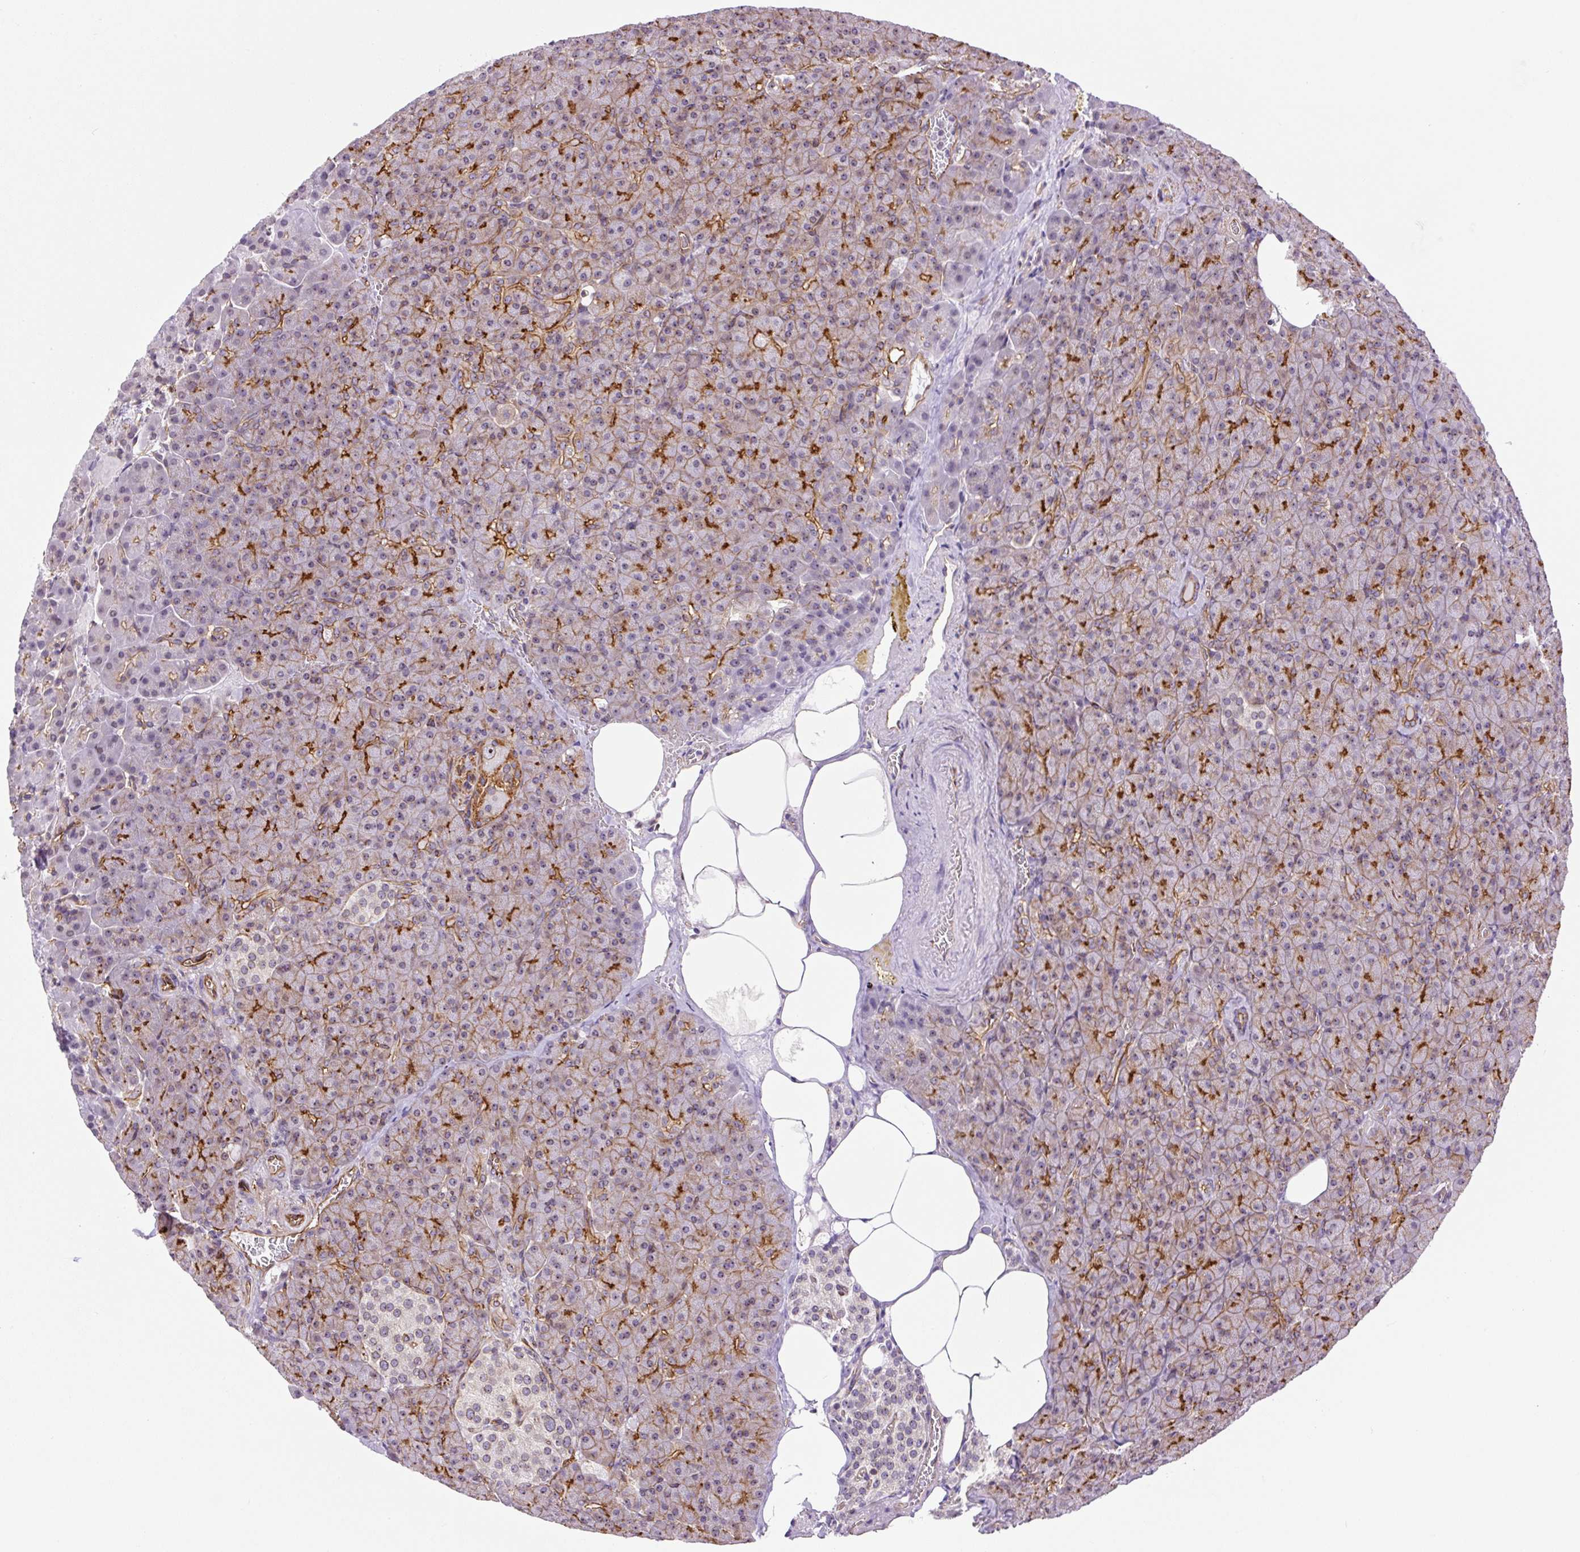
{"staining": {"intensity": "strong", "quantity": "25%-75%", "location": "cytoplasmic/membranous"}, "tissue": "pancreas", "cell_type": "Exocrine glandular cells", "image_type": "normal", "snomed": [{"axis": "morphology", "description": "Normal tissue, NOS"}, {"axis": "topography", "description": "Pancreas"}], "caption": "Pancreas stained with DAB (3,3'-diaminobenzidine) immunohistochemistry shows high levels of strong cytoplasmic/membranous expression in about 25%-75% of exocrine glandular cells.", "gene": "MYO5C", "patient": {"sex": "female", "age": 74}}